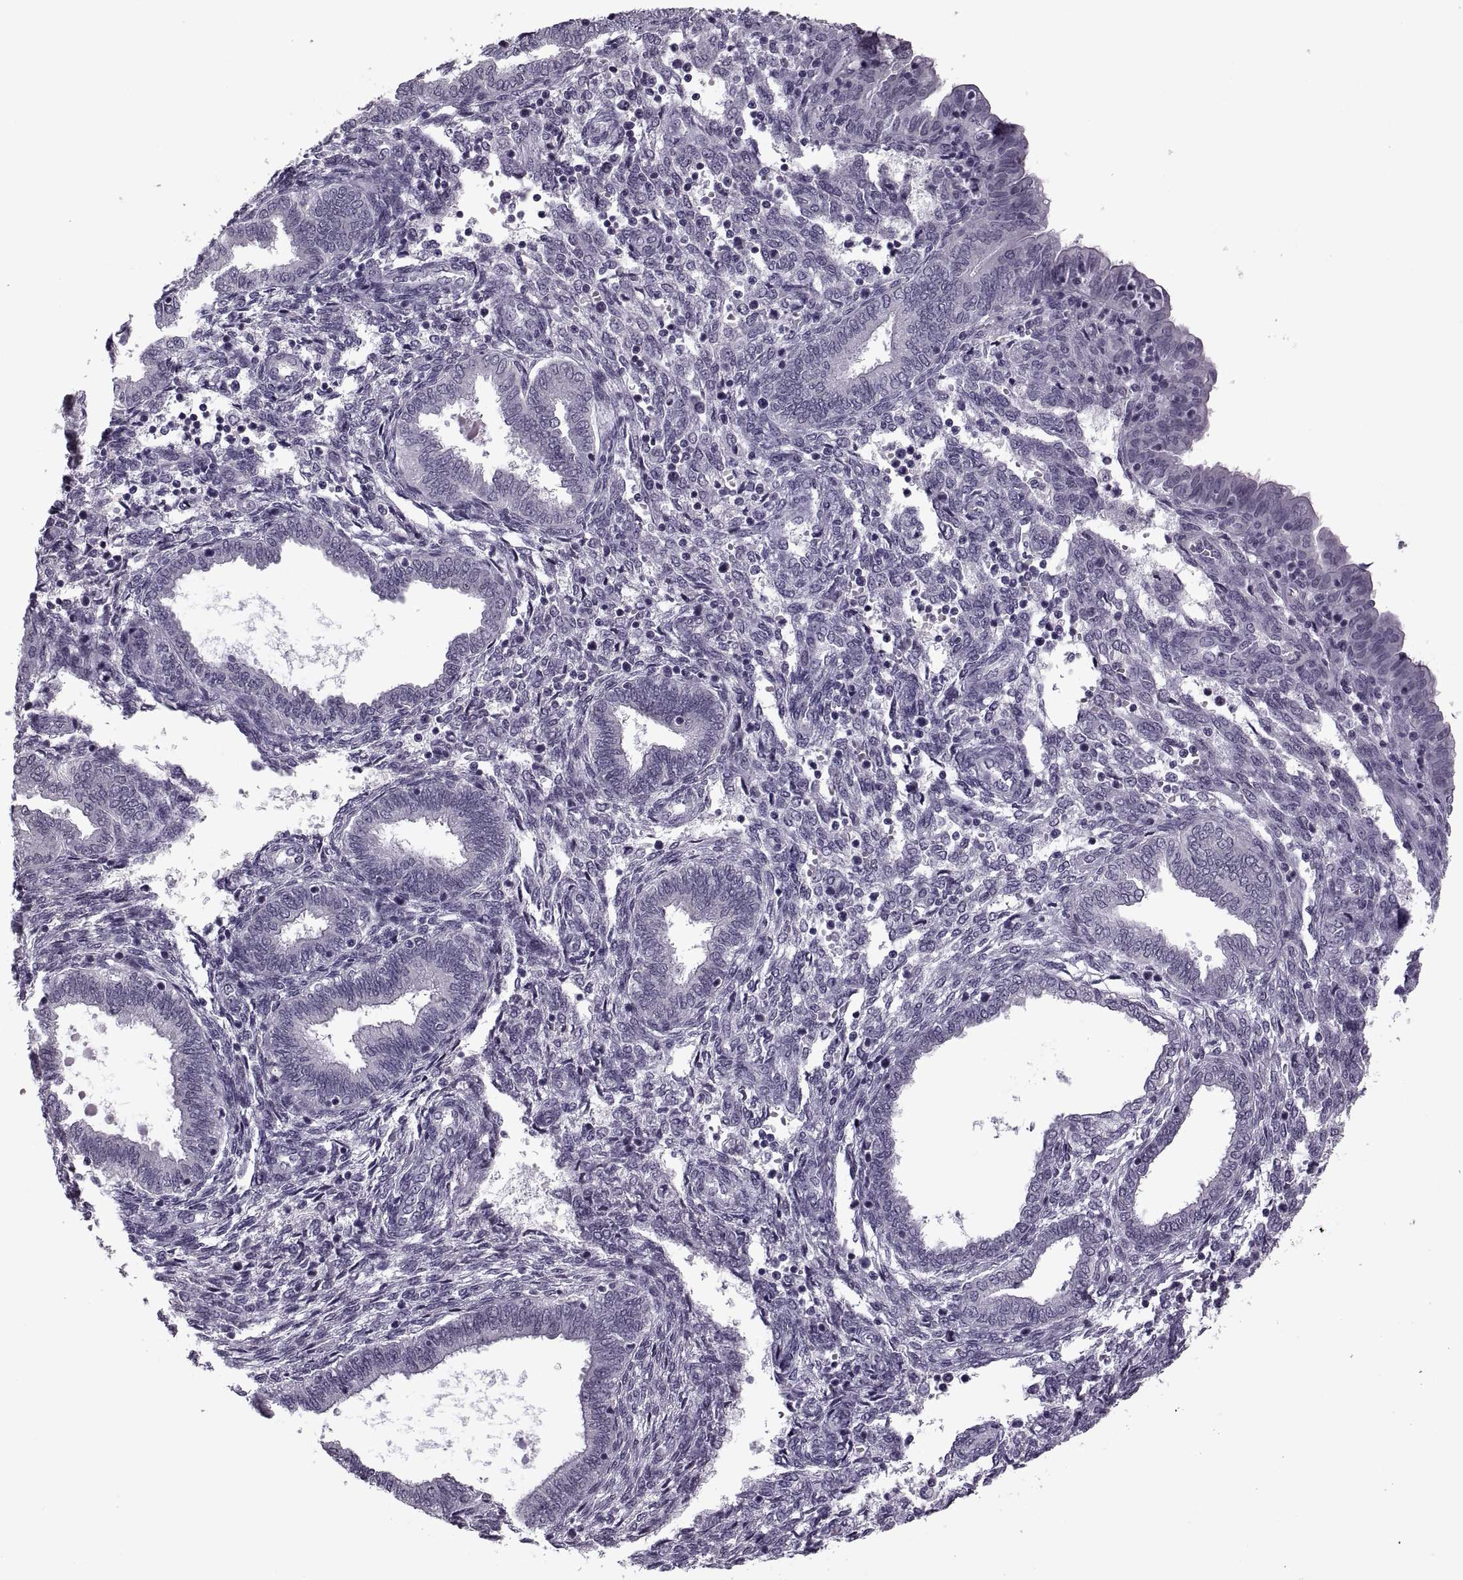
{"staining": {"intensity": "negative", "quantity": "none", "location": "none"}, "tissue": "endometrium", "cell_type": "Cells in endometrial stroma", "image_type": "normal", "snomed": [{"axis": "morphology", "description": "Normal tissue, NOS"}, {"axis": "topography", "description": "Endometrium"}], "caption": "A high-resolution histopathology image shows immunohistochemistry staining of normal endometrium, which demonstrates no significant staining in cells in endometrial stroma. (IHC, brightfield microscopy, high magnification).", "gene": "PAGE2B", "patient": {"sex": "female", "age": 42}}